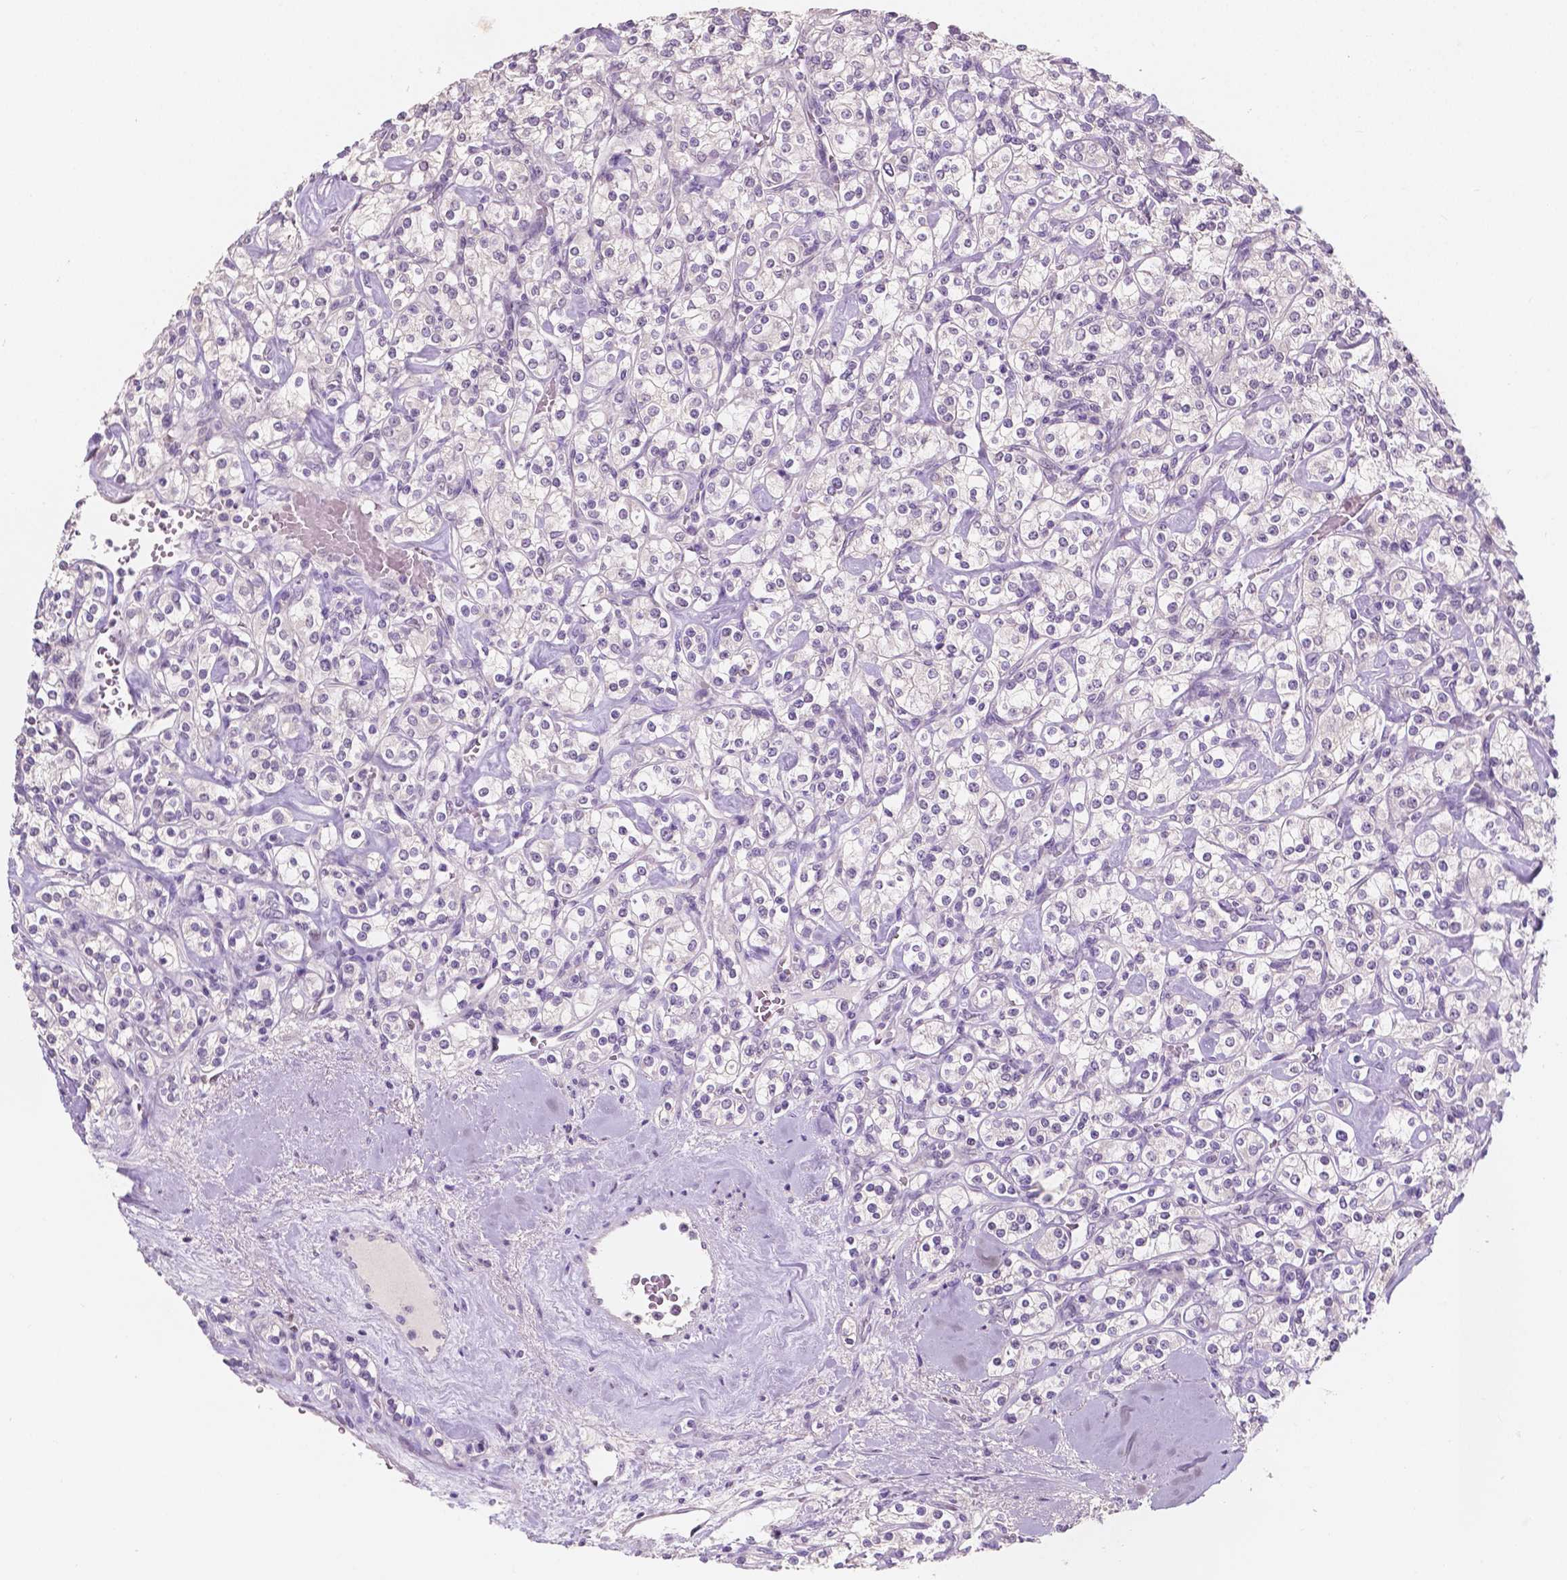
{"staining": {"intensity": "negative", "quantity": "none", "location": "none"}, "tissue": "renal cancer", "cell_type": "Tumor cells", "image_type": "cancer", "snomed": [{"axis": "morphology", "description": "Adenocarcinoma, NOS"}, {"axis": "topography", "description": "Kidney"}], "caption": "Immunohistochemistry (IHC) photomicrograph of neoplastic tissue: human renal cancer (adenocarcinoma) stained with DAB (3,3'-diaminobenzidine) reveals no significant protein expression in tumor cells. Nuclei are stained in blue.", "gene": "TAL1", "patient": {"sex": "male", "age": 77}}